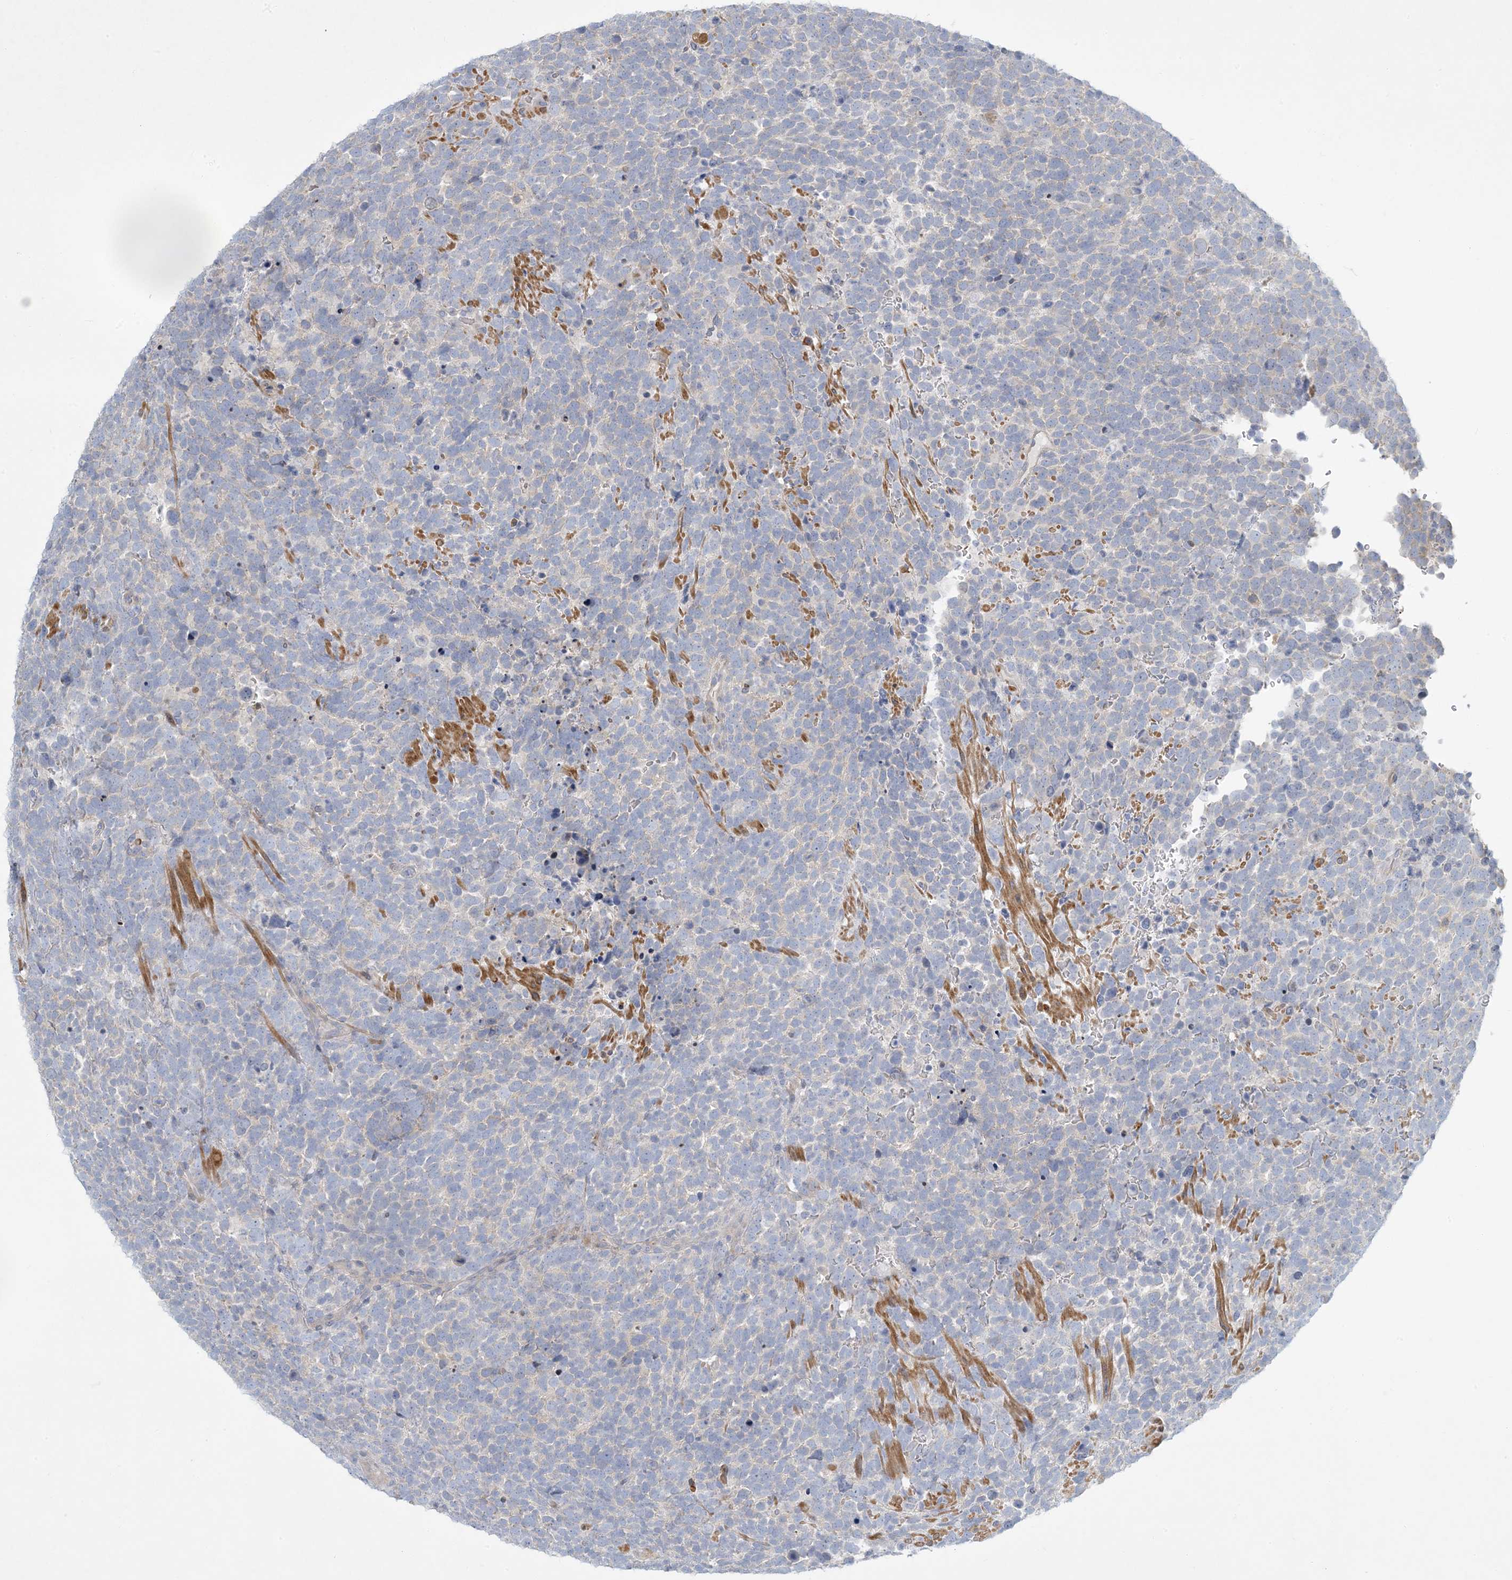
{"staining": {"intensity": "negative", "quantity": "none", "location": "none"}, "tissue": "urothelial cancer", "cell_type": "Tumor cells", "image_type": "cancer", "snomed": [{"axis": "morphology", "description": "Urothelial carcinoma, High grade"}, {"axis": "topography", "description": "Urinary bladder"}], "caption": "There is no significant staining in tumor cells of urothelial cancer.", "gene": "LTN1", "patient": {"sex": "female", "age": 82}}